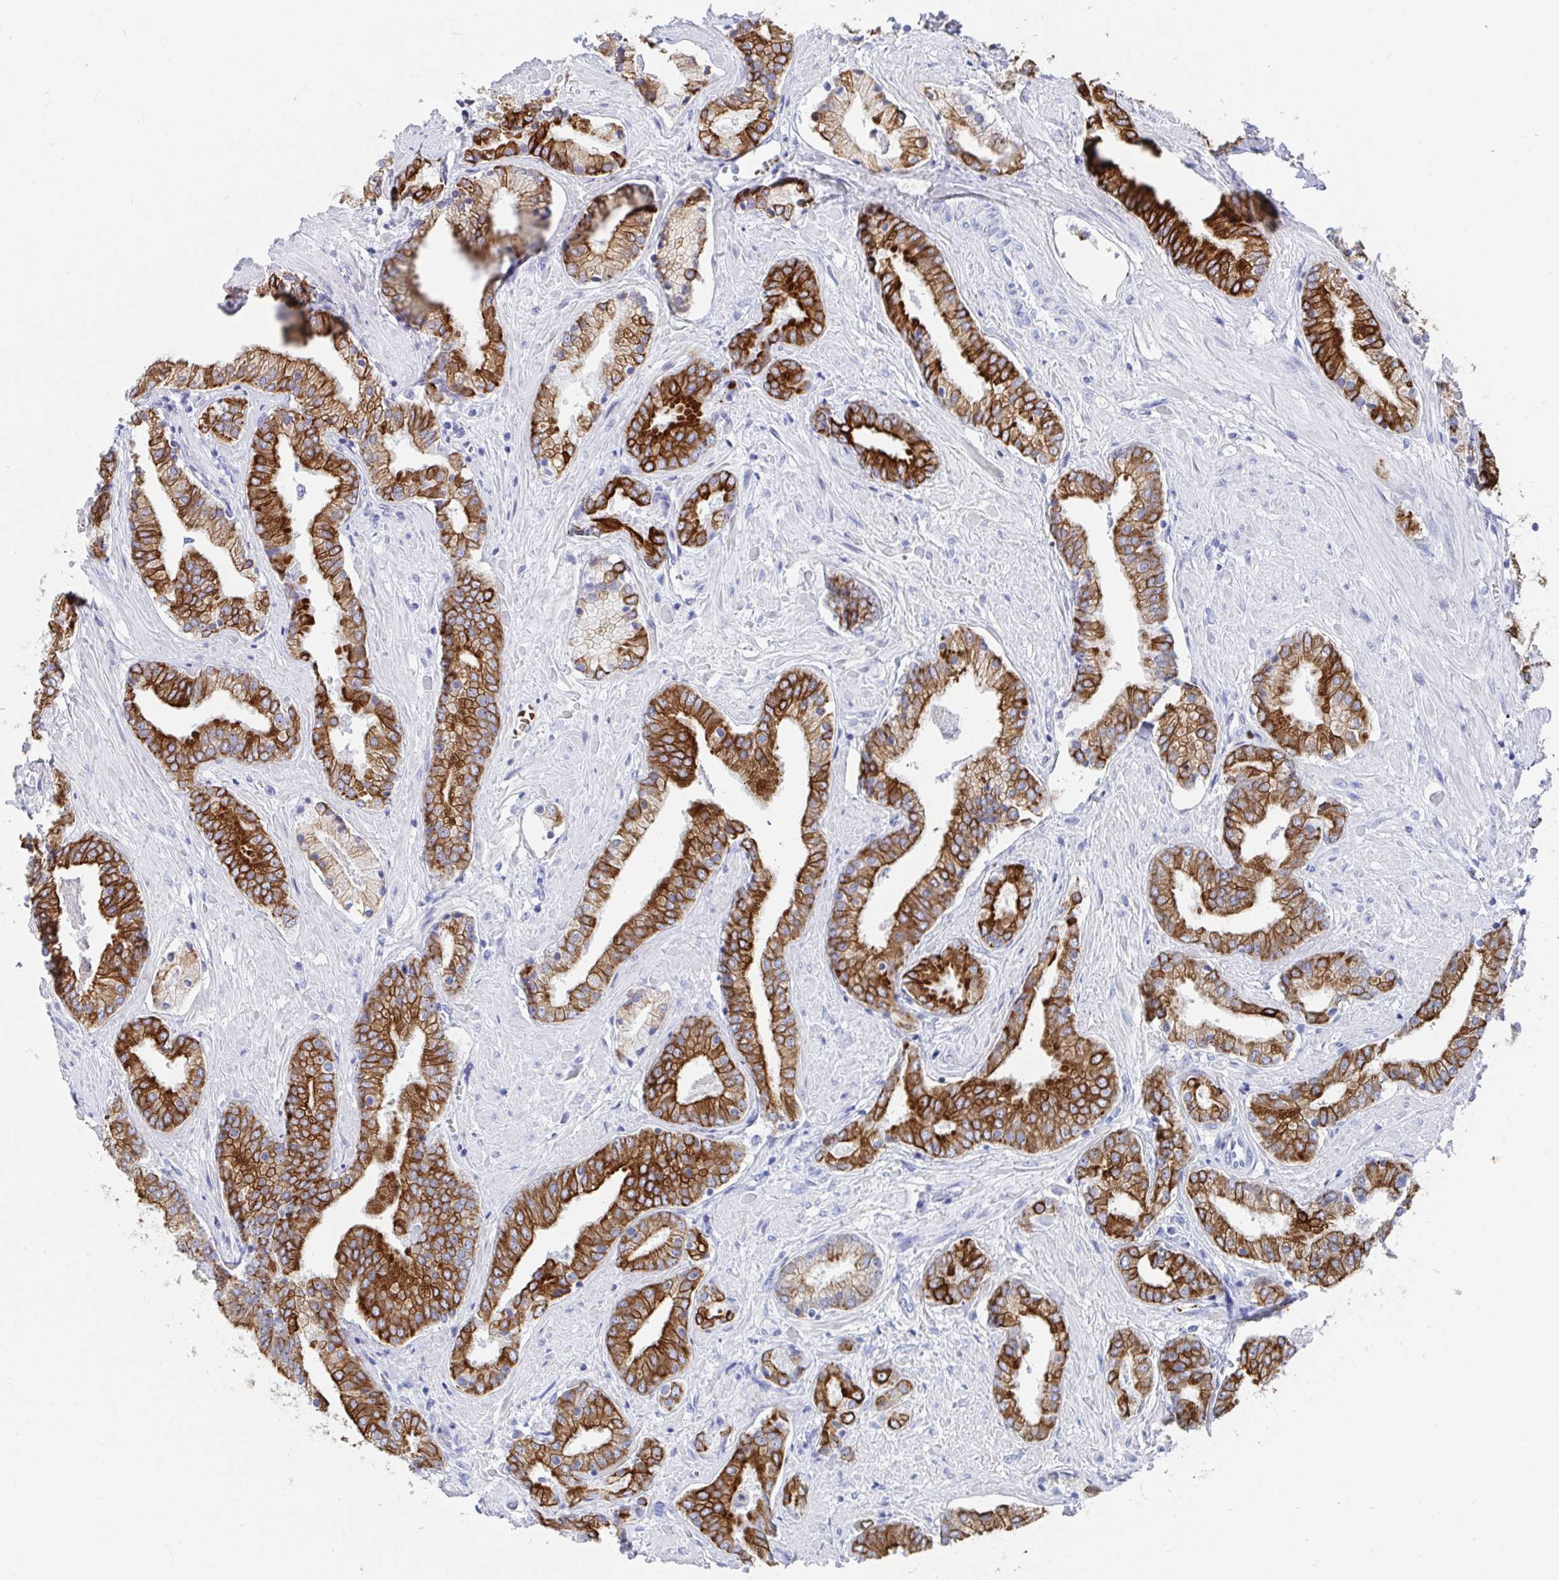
{"staining": {"intensity": "strong", "quantity": ">75%", "location": "cytoplasmic/membranous"}, "tissue": "prostate cancer", "cell_type": "Tumor cells", "image_type": "cancer", "snomed": [{"axis": "morphology", "description": "Adenocarcinoma, High grade"}, {"axis": "topography", "description": "Prostate"}], "caption": "Immunohistochemical staining of human prostate cancer demonstrates high levels of strong cytoplasmic/membranous positivity in approximately >75% of tumor cells. (DAB IHC with brightfield microscopy, high magnification).", "gene": "CLDN8", "patient": {"sex": "male", "age": 56}}